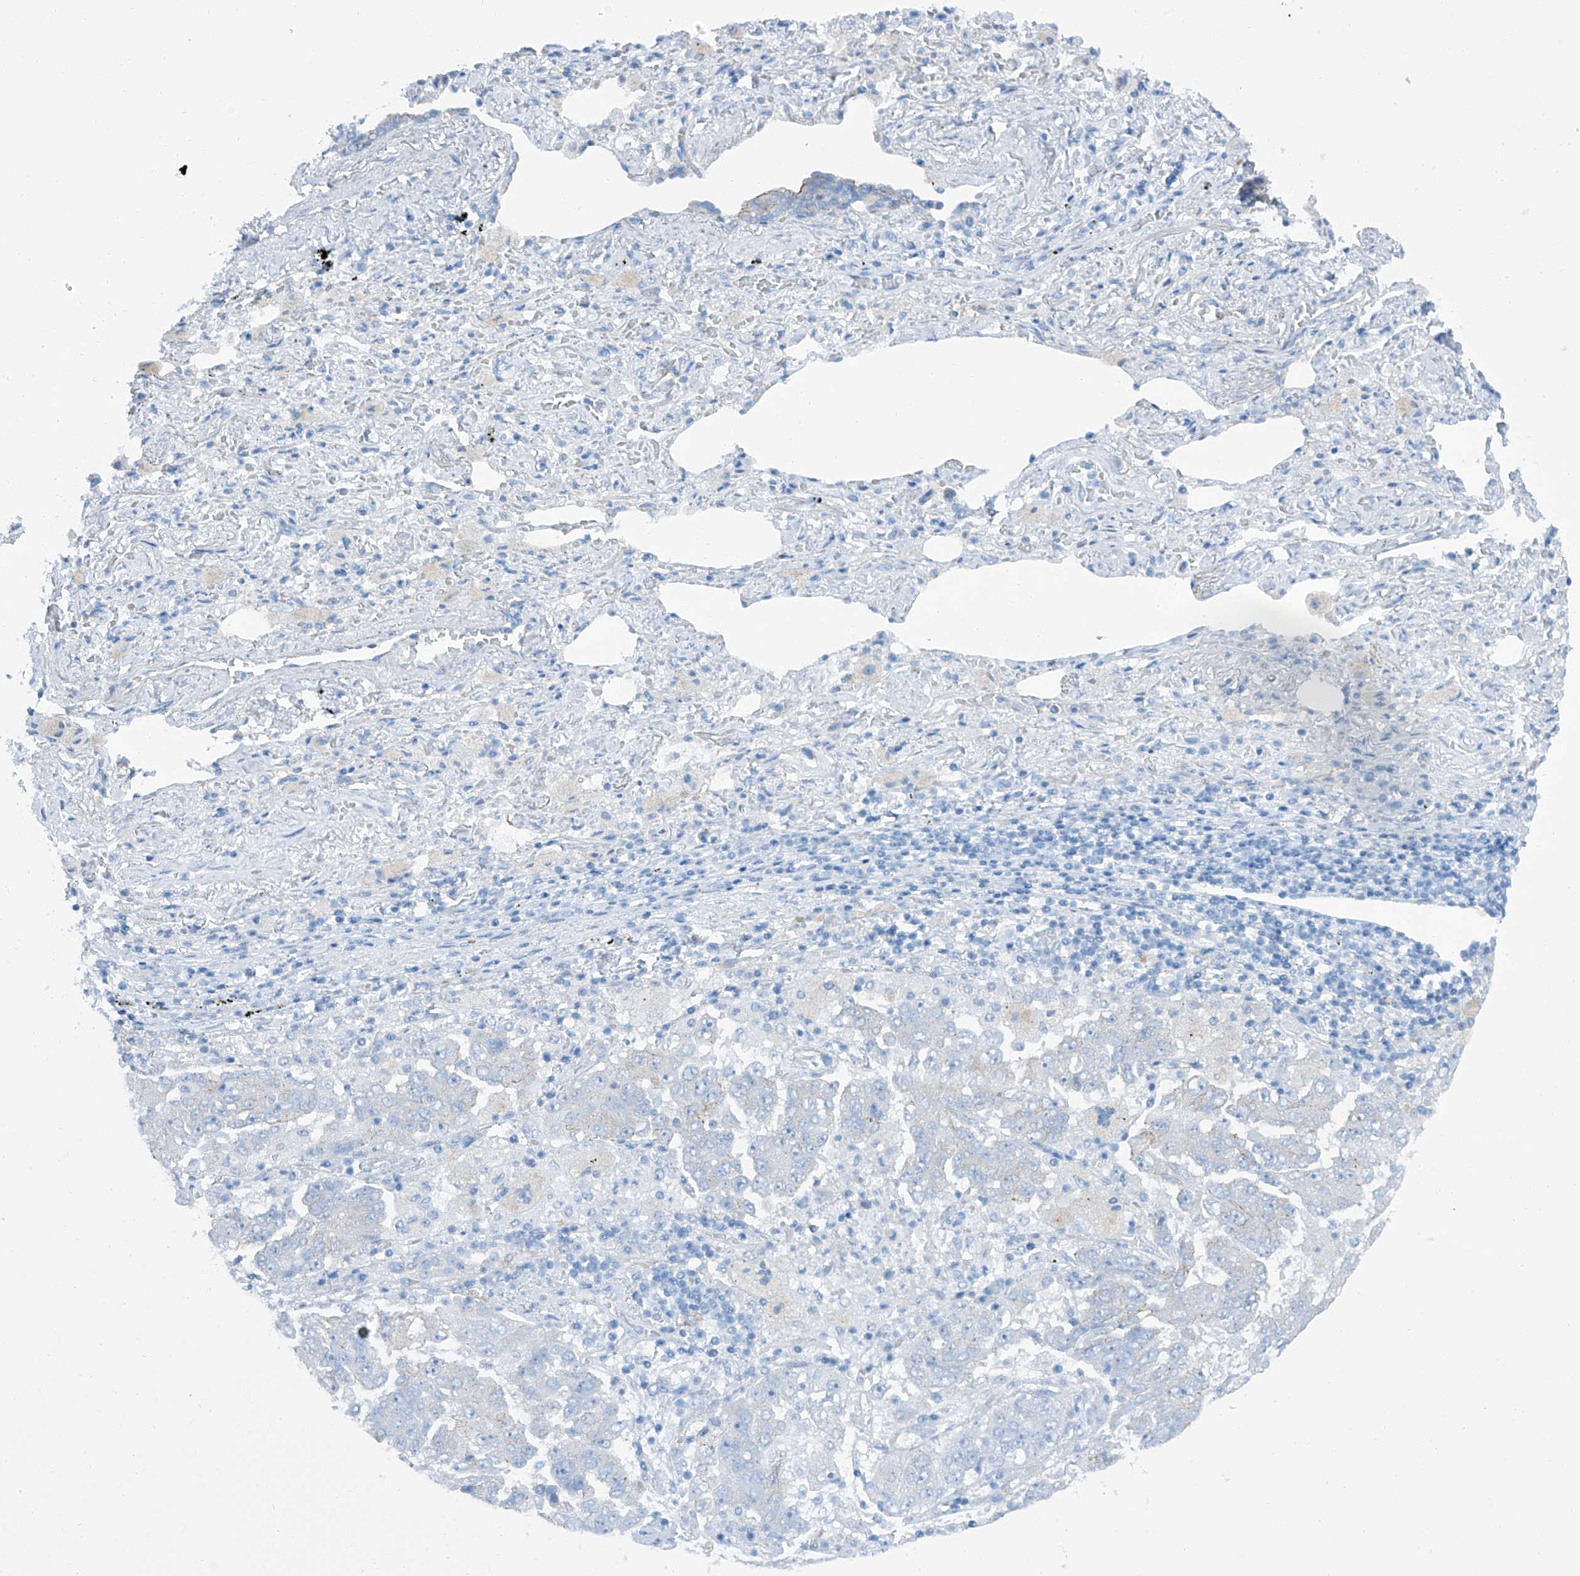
{"staining": {"intensity": "negative", "quantity": "none", "location": "none"}, "tissue": "lung cancer", "cell_type": "Tumor cells", "image_type": "cancer", "snomed": [{"axis": "morphology", "description": "Adenocarcinoma, NOS"}, {"axis": "topography", "description": "Lung"}], "caption": "Tumor cells show no significant staining in lung cancer.", "gene": "MAGI1", "patient": {"sex": "female", "age": 51}}